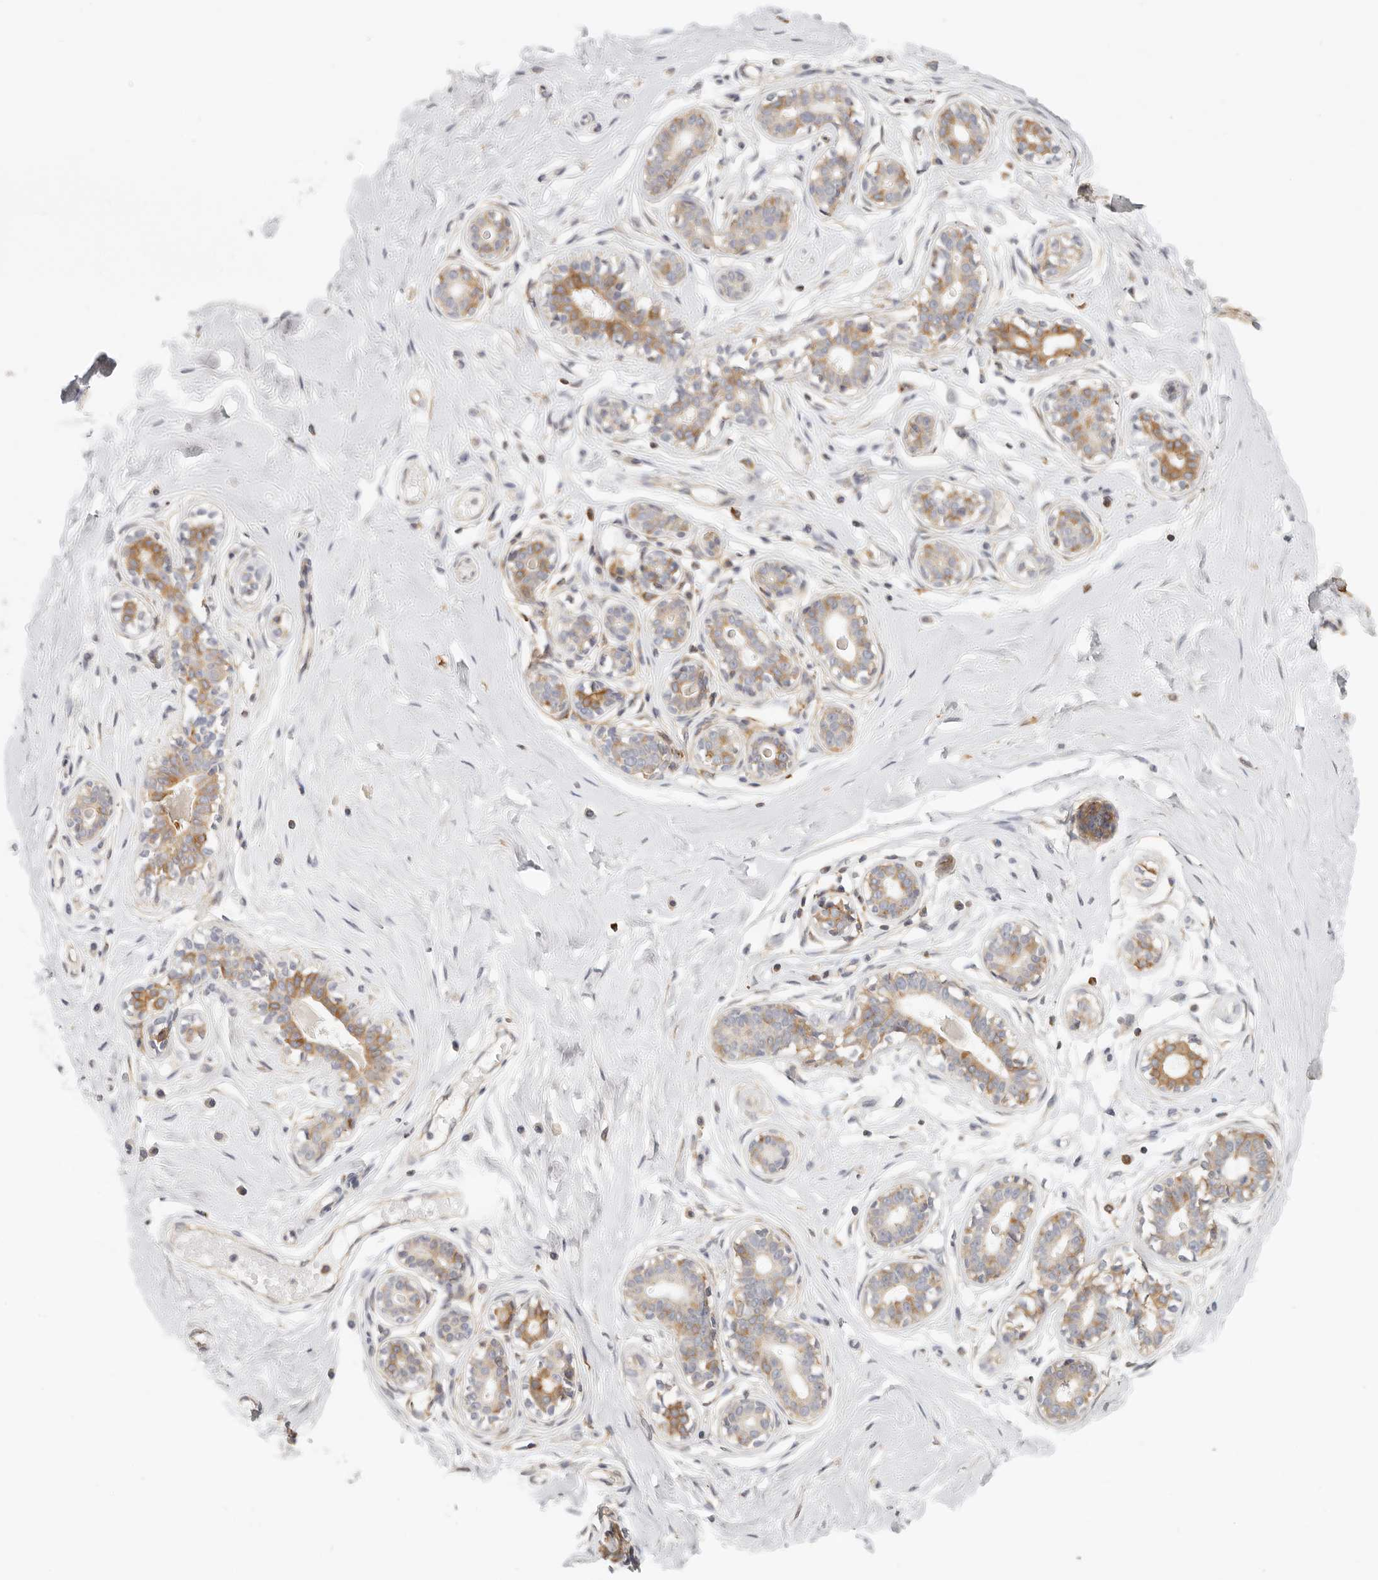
{"staining": {"intensity": "negative", "quantity": "none", "location": "none"}, "tissue": "breast", "cell_type": "Adipocytes", "image_type": "normal", "snomed": [{"axis": "morphology", "description": "Normal tissue, NOS"}, {"axis": "morphology", "description": "Adenoma, NOS"}, {"axis": "topography", "description": "Breast"}], "caption": "An immunohistochemistry (IHC) histopathology image of normal breast is shown. There is no staining in adipocytes of breast.", "gene": "ANXA9", "patient": {"sex": "female", "age": 23}}